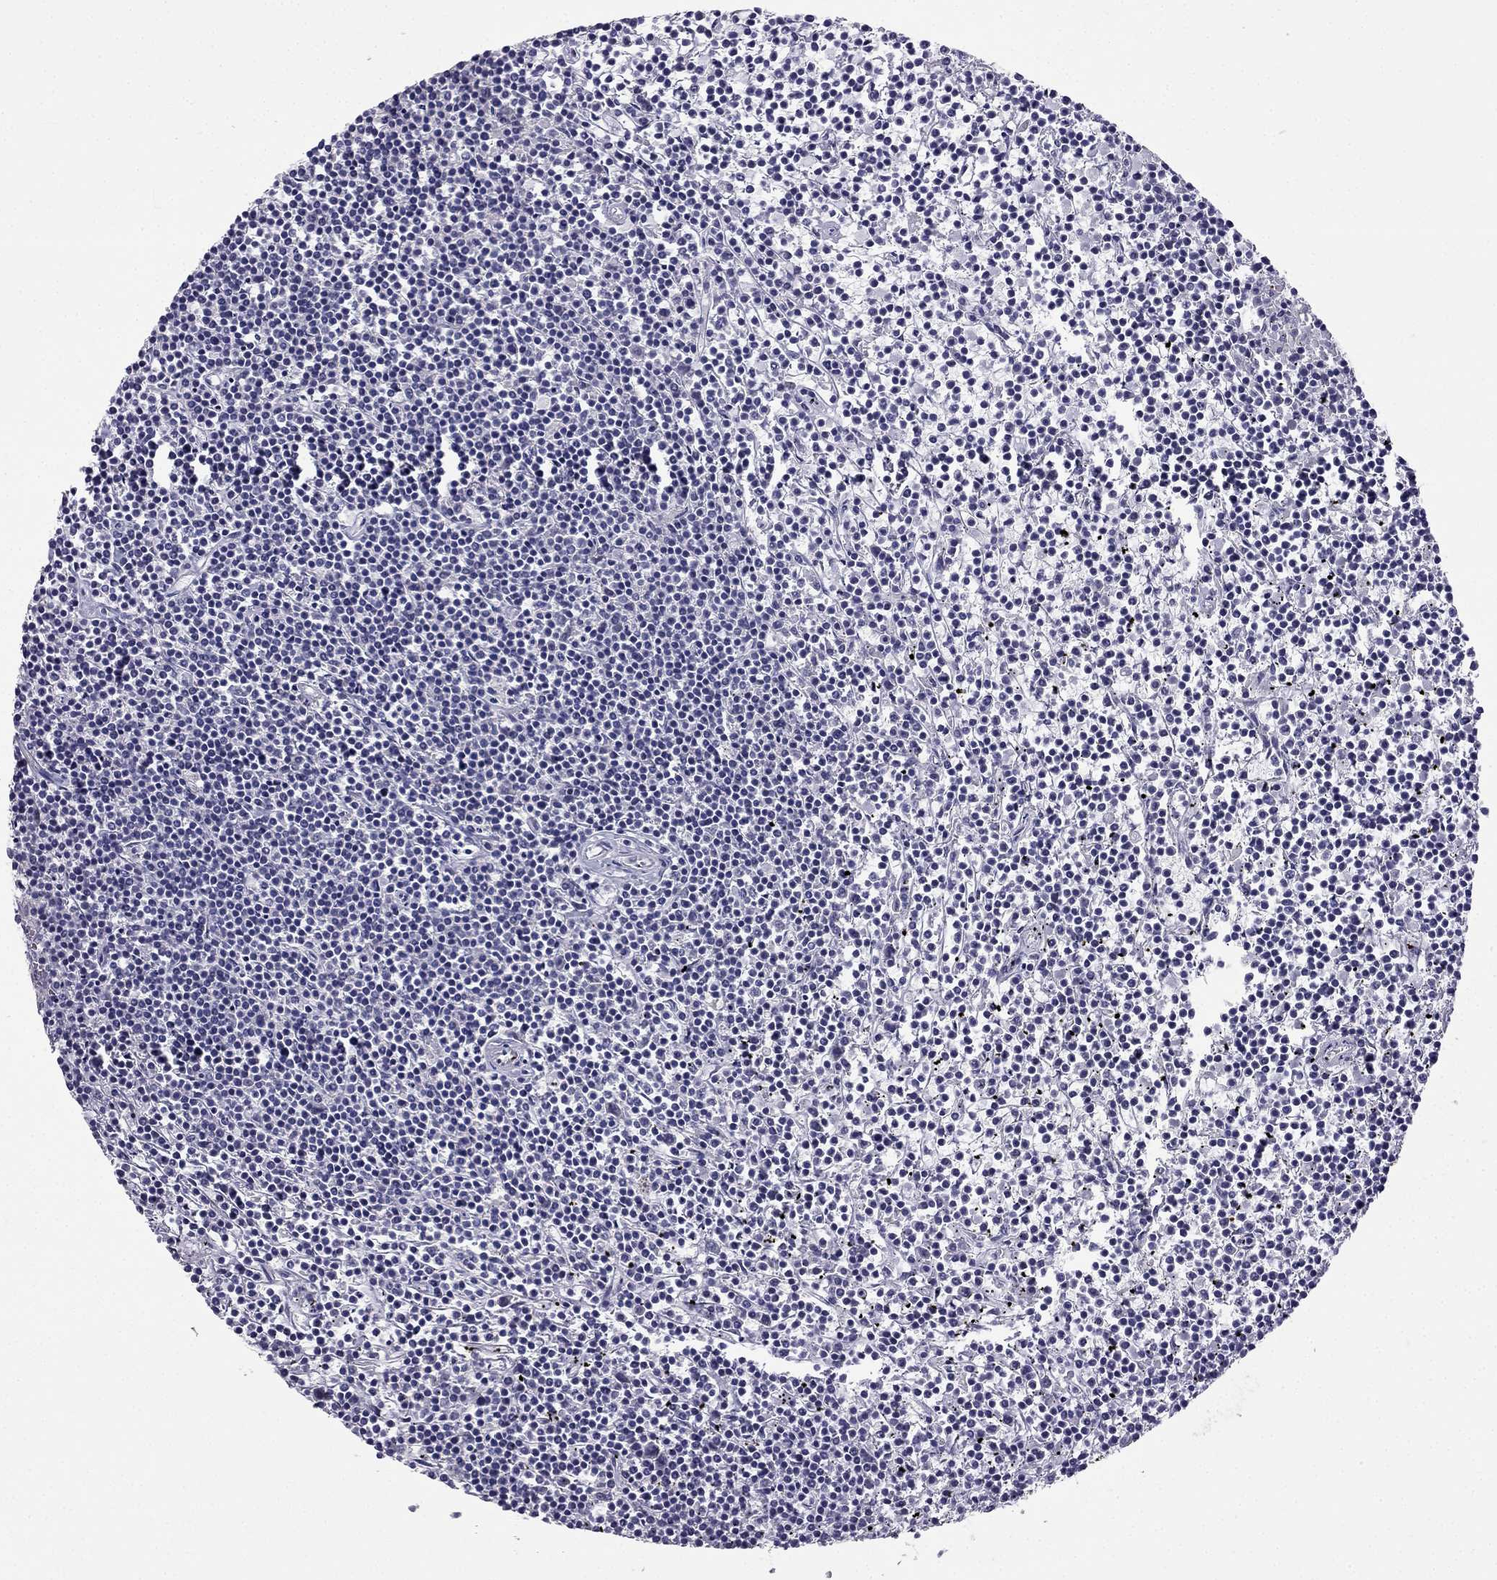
{"staining": {"intensity": "negative", "quantity": "none", "location": "none"}, "tissue": "lymphoma", "cell_type": "Tumor cells", "image_type": "cancer", "snomed": [{"axis": "morphology", "description": "Malignant lymphoma, non-Hodgkin's type, Low grade"}, {"axis": "topography", "description": "Spleen"}], "caption": "An immunohistochemistry (IHC) photomicrograph of lymphoma is shown. There is no staining in tumor cells of lymphoma. Nuclei are stained in blue.", "gene": "HSFX1", "patient": {"sex": "female", "age": 19}}